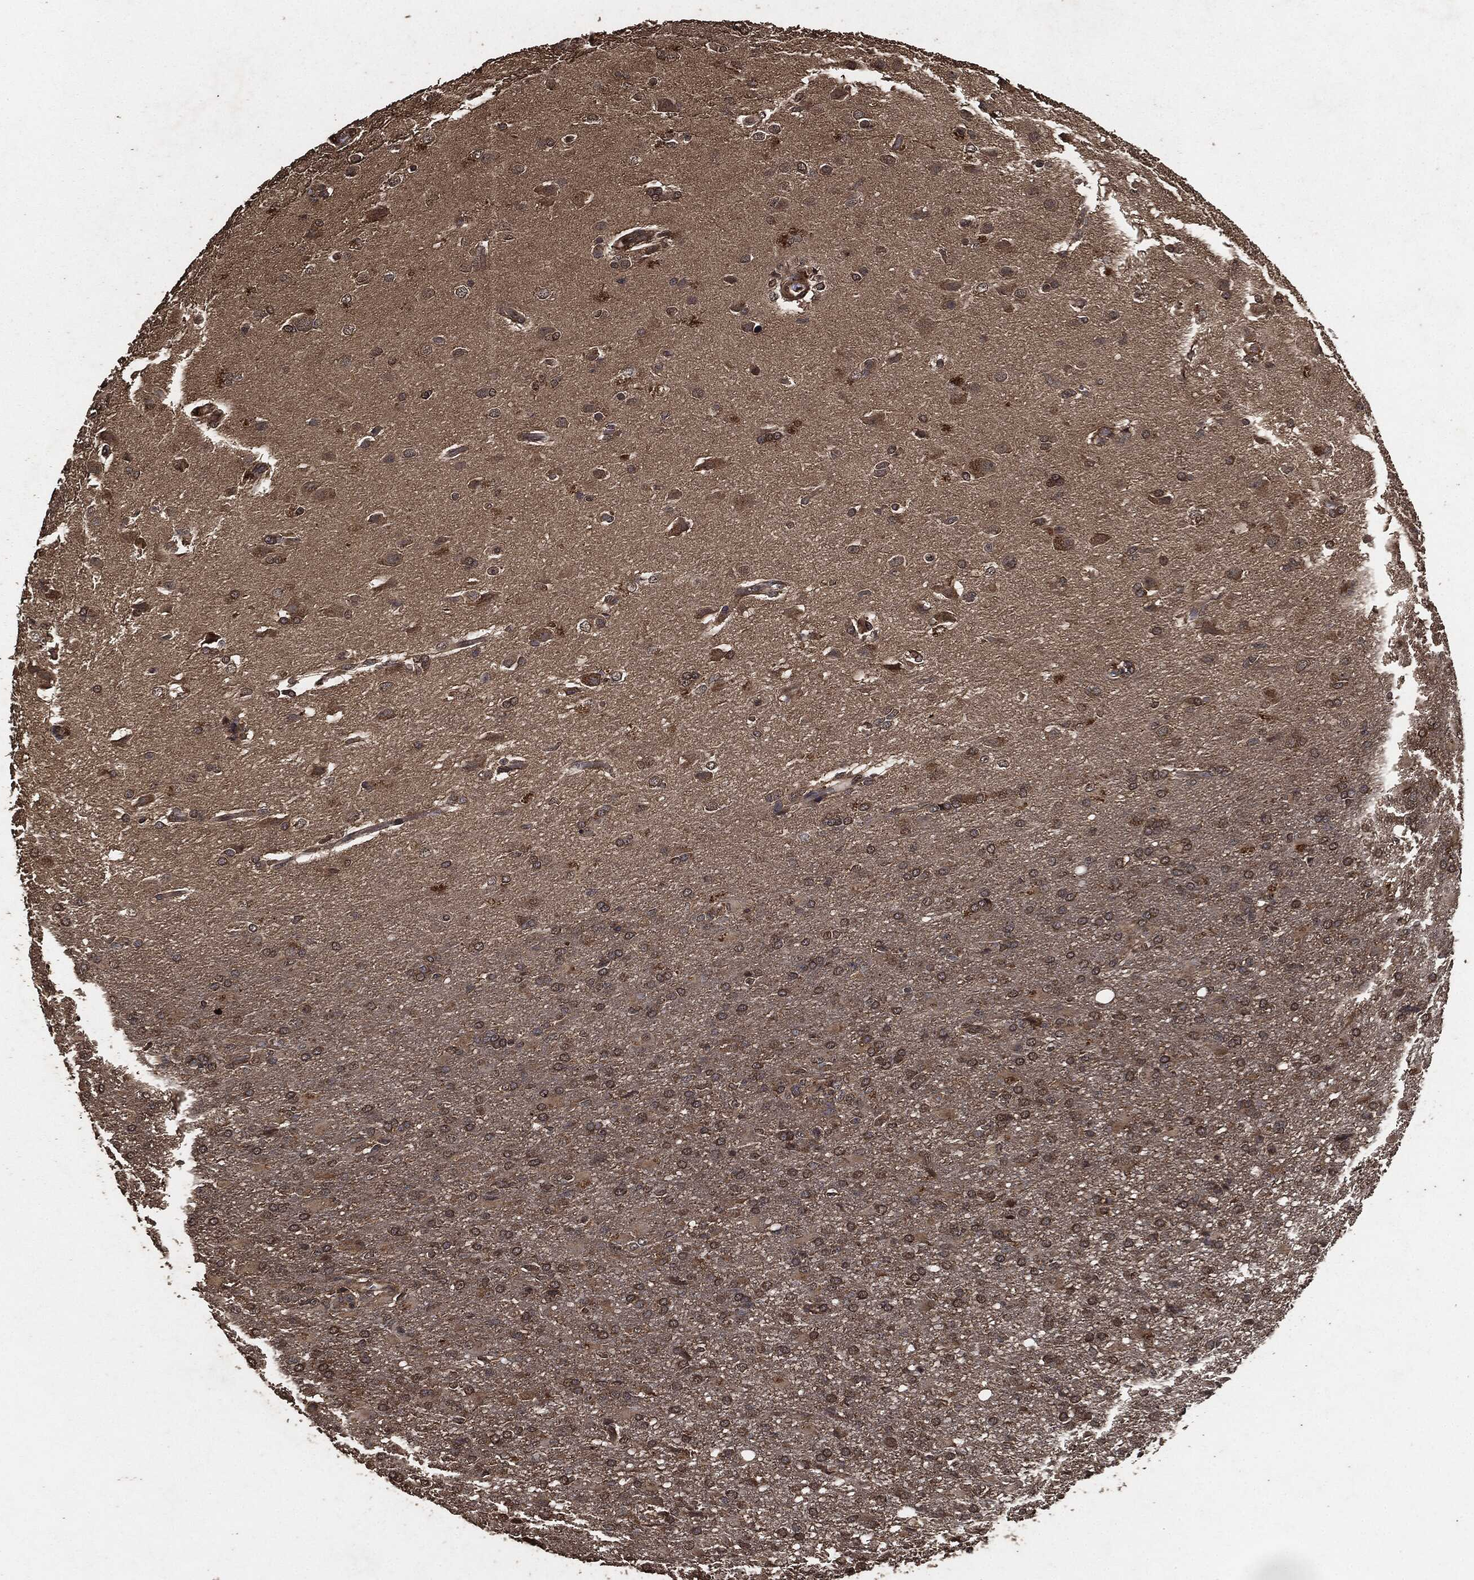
{"staining": {"intensity": "moderate", "quantity": ">75%", "location": "cytoplasmic/membranous"}, "tissue": "glioma", "cell_type": "Tumor cells", "image_type": "cancer", "snomed": [{"axis": "morphology", "description": "Glioma, malignant, High grade"}, {"axis": "topography", "description": "Brain"}], "caption": "This image demonstrates immunohistochemistry staining of high-grade glioma (malignant), with medium moderate cytoplasmic/membranous expression in approximately >75% of tumor cells.", "gene": "AKT1S1", "patient": {"sex": "male", "age": 68}}